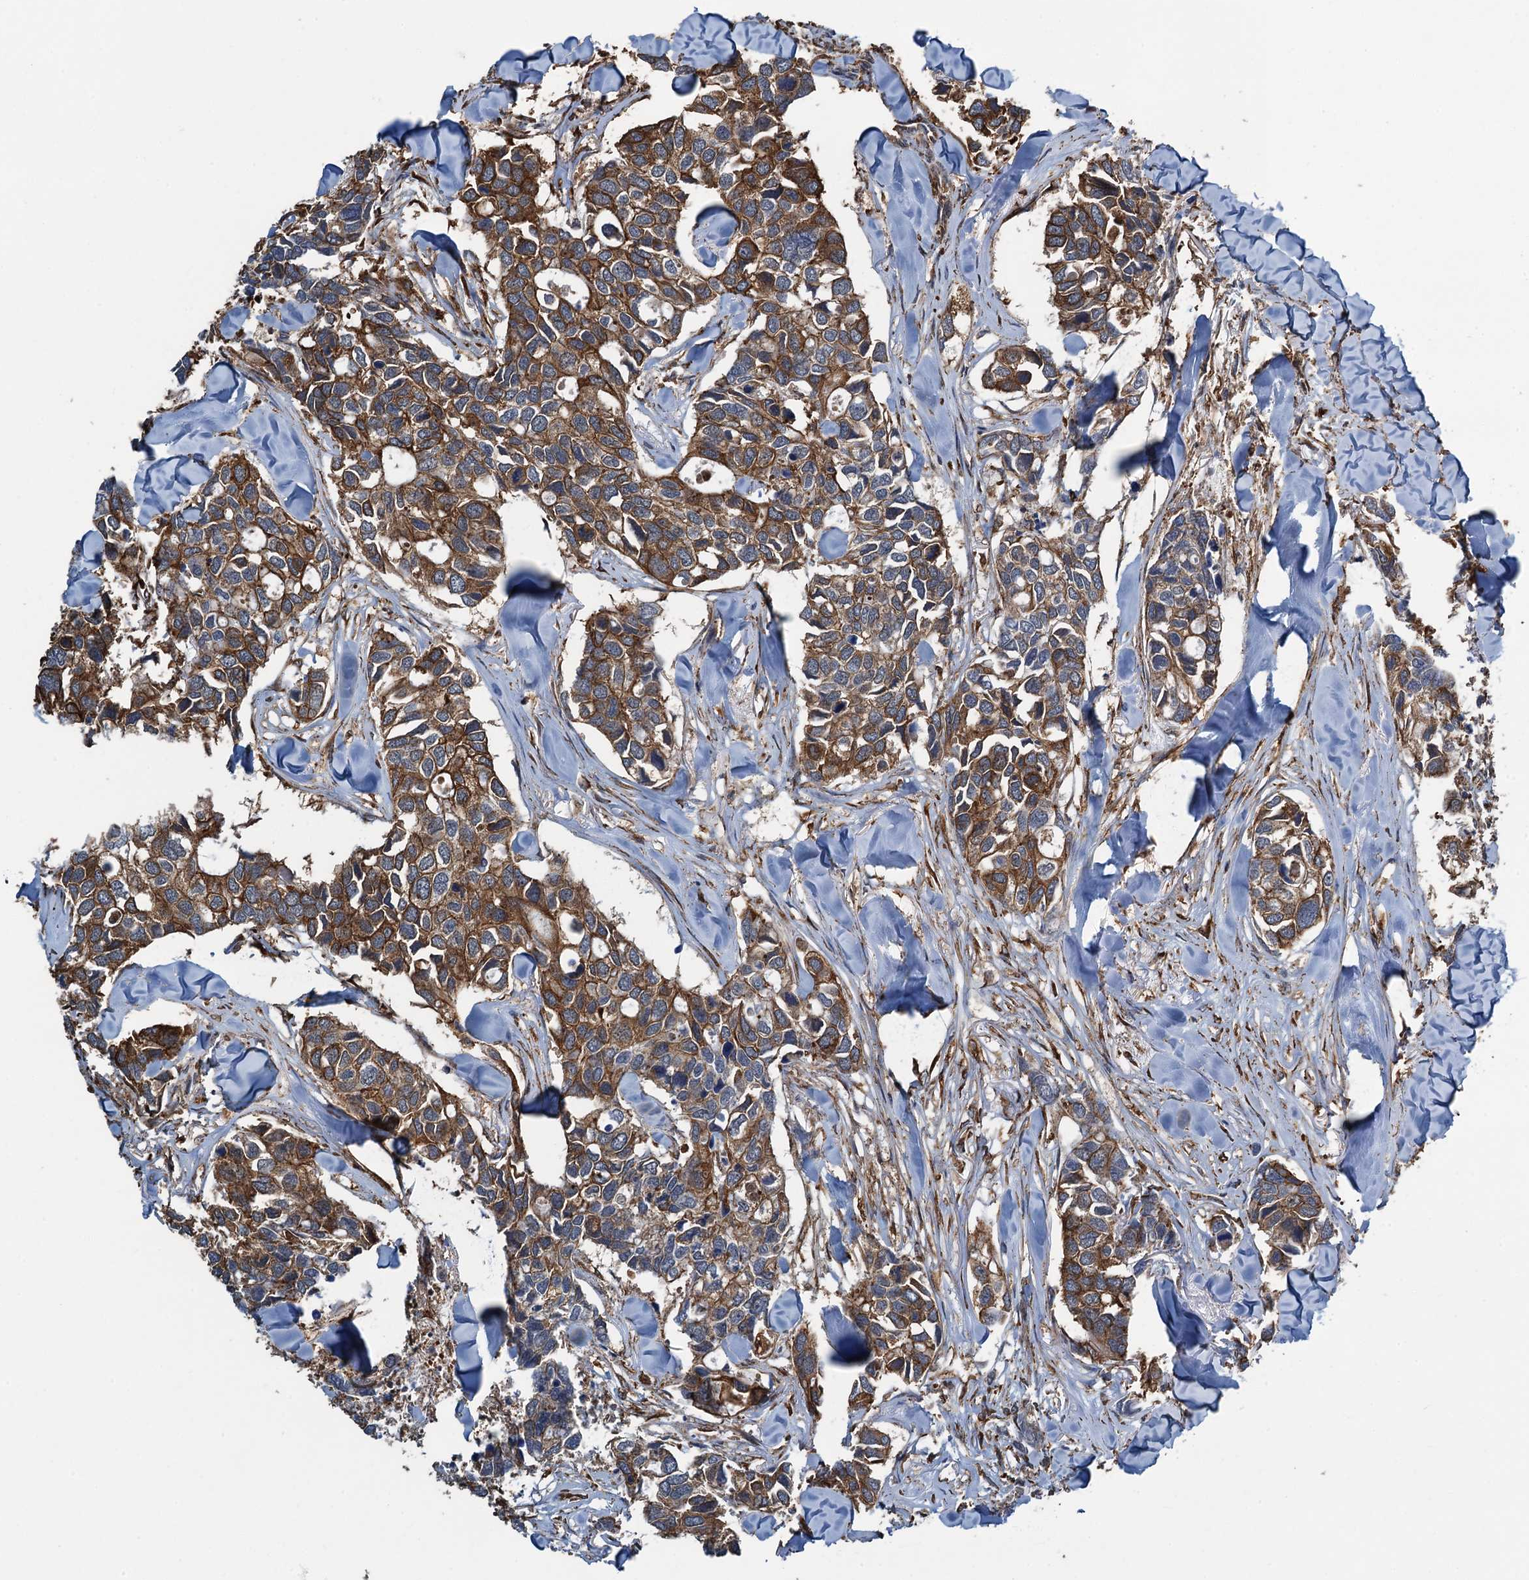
{"staining": {"intensity": "moderate", "quantity": ">75%", "location": "cytoplasmic/membranous"}, "tissue": "breast cancer", "cell_type": "Tumor cells", "image_type": "cancer", "snomed": [{"axis": "morphology", "description": "Duct carcinoma"}, {"axis": "topography", "description": "Breast"}], "caption": "Breast cancer (intraductal carcinoma) stained for a protein (brown) demonstrates moderate cytoplasmic/membranous positive expression in approximately >75% of tumor cells.", "gene": "WHAMM", "patient": {"sex": "female", "age": 83}}